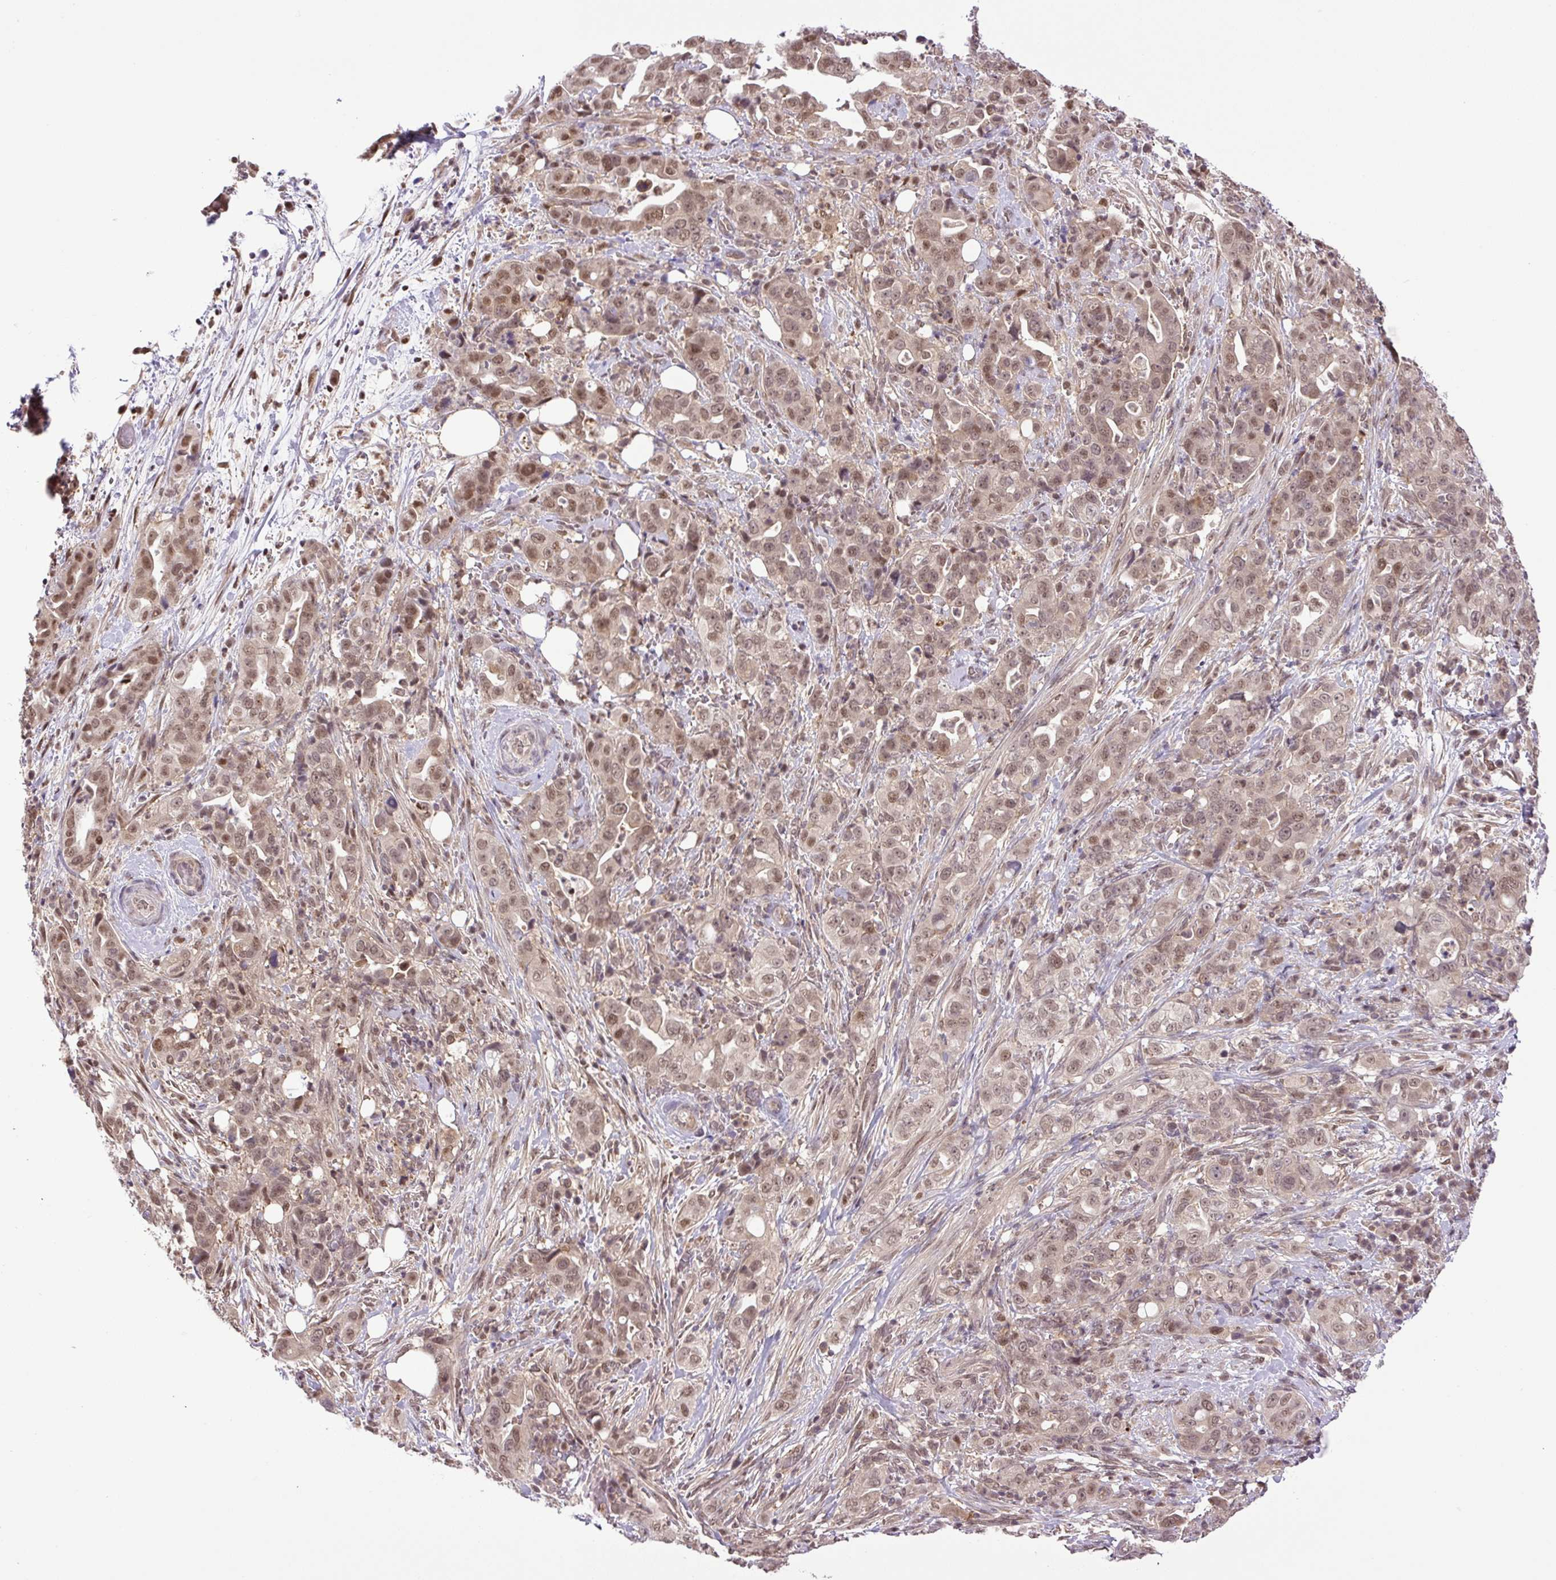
{"staining": {"intensity": "weak", "quantity": ">75%", "location": "nuclear"}, "tissue": "pancreatic cancer", "cell_type": "Tumor cells", "image_type": "cancer", "snomed": [{"axis": "morphology", "description": "Normal tissue, NOS"}, {"axis": "morphology", "description": "Adenocarcinoma, NOS"}, {"axis": "topography", "description": "Lymph node"}, {"axis": "topography", "description": "Pancreas"}], "caption": "Protein staining displays weak nuclear staining in about >75% of tumor cells in pancreatic adenocarcinoma.", "gene": "SGTA", "patient": {"sex": "female", "age": 67}}